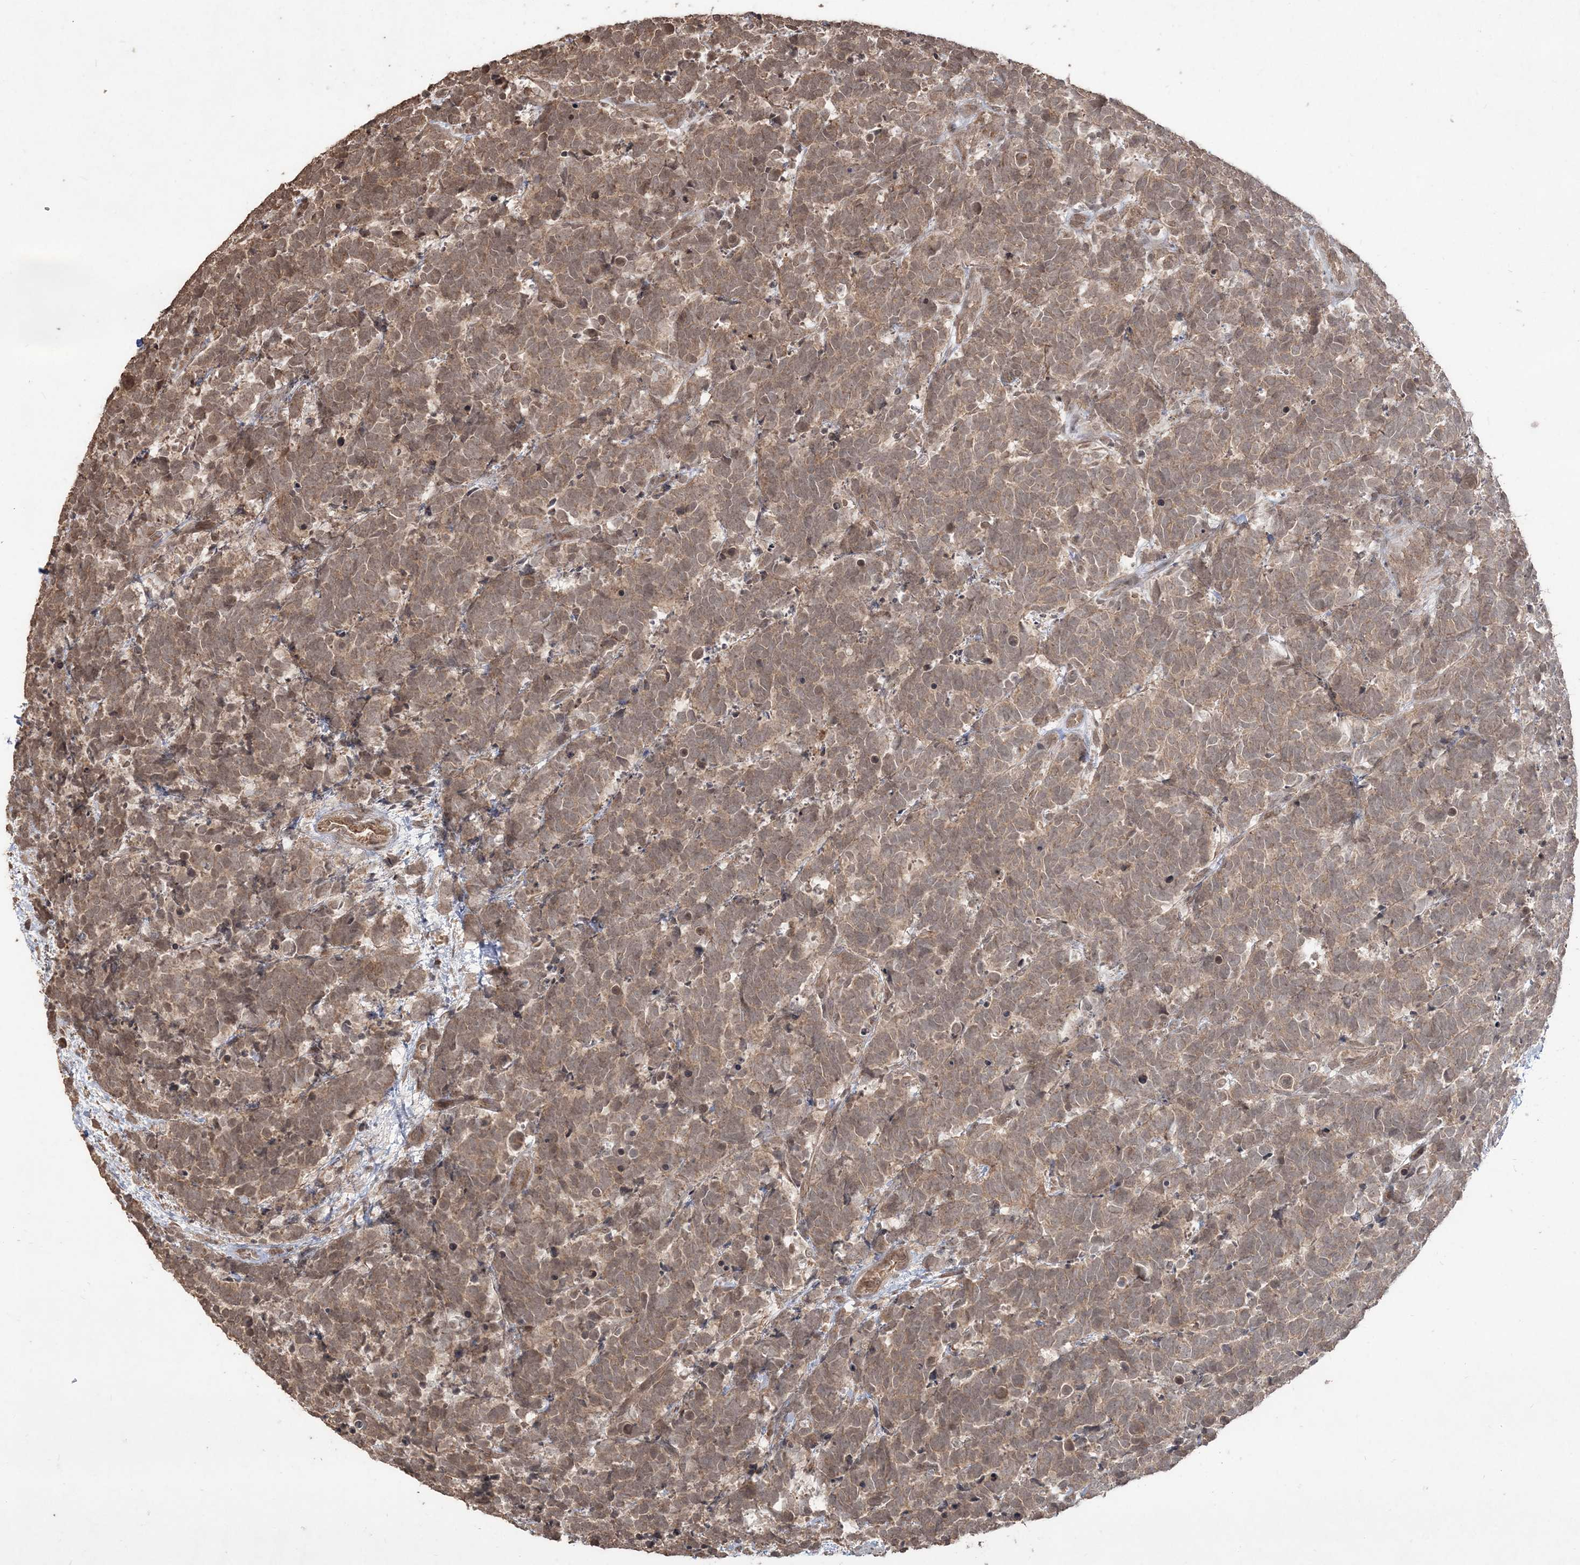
{"staining": {"intensity": "moderate", "quantity": ">75%", "location": "cytoplasmic/membranous"}, "tissue": "carcinoid", "cell_type": "Tumor cells", "image_type": "cancer", "snomed": [{"axis": "morphology", "description": "Carcinoma, NOS"}, {"axis": "morphology", "description": "Carcinoid, malignant, NOS"}, {"axis": "topography", "description": "Urinary bladder"}], "caption": "Protein expression by immunohistochemistry displays moderate cytoplasmic/membranous staining in about >75% of tumor cells in carcinoid (malignant).", "gene": "EHHADH", "patient": {"sex": "male", "age": 57}}